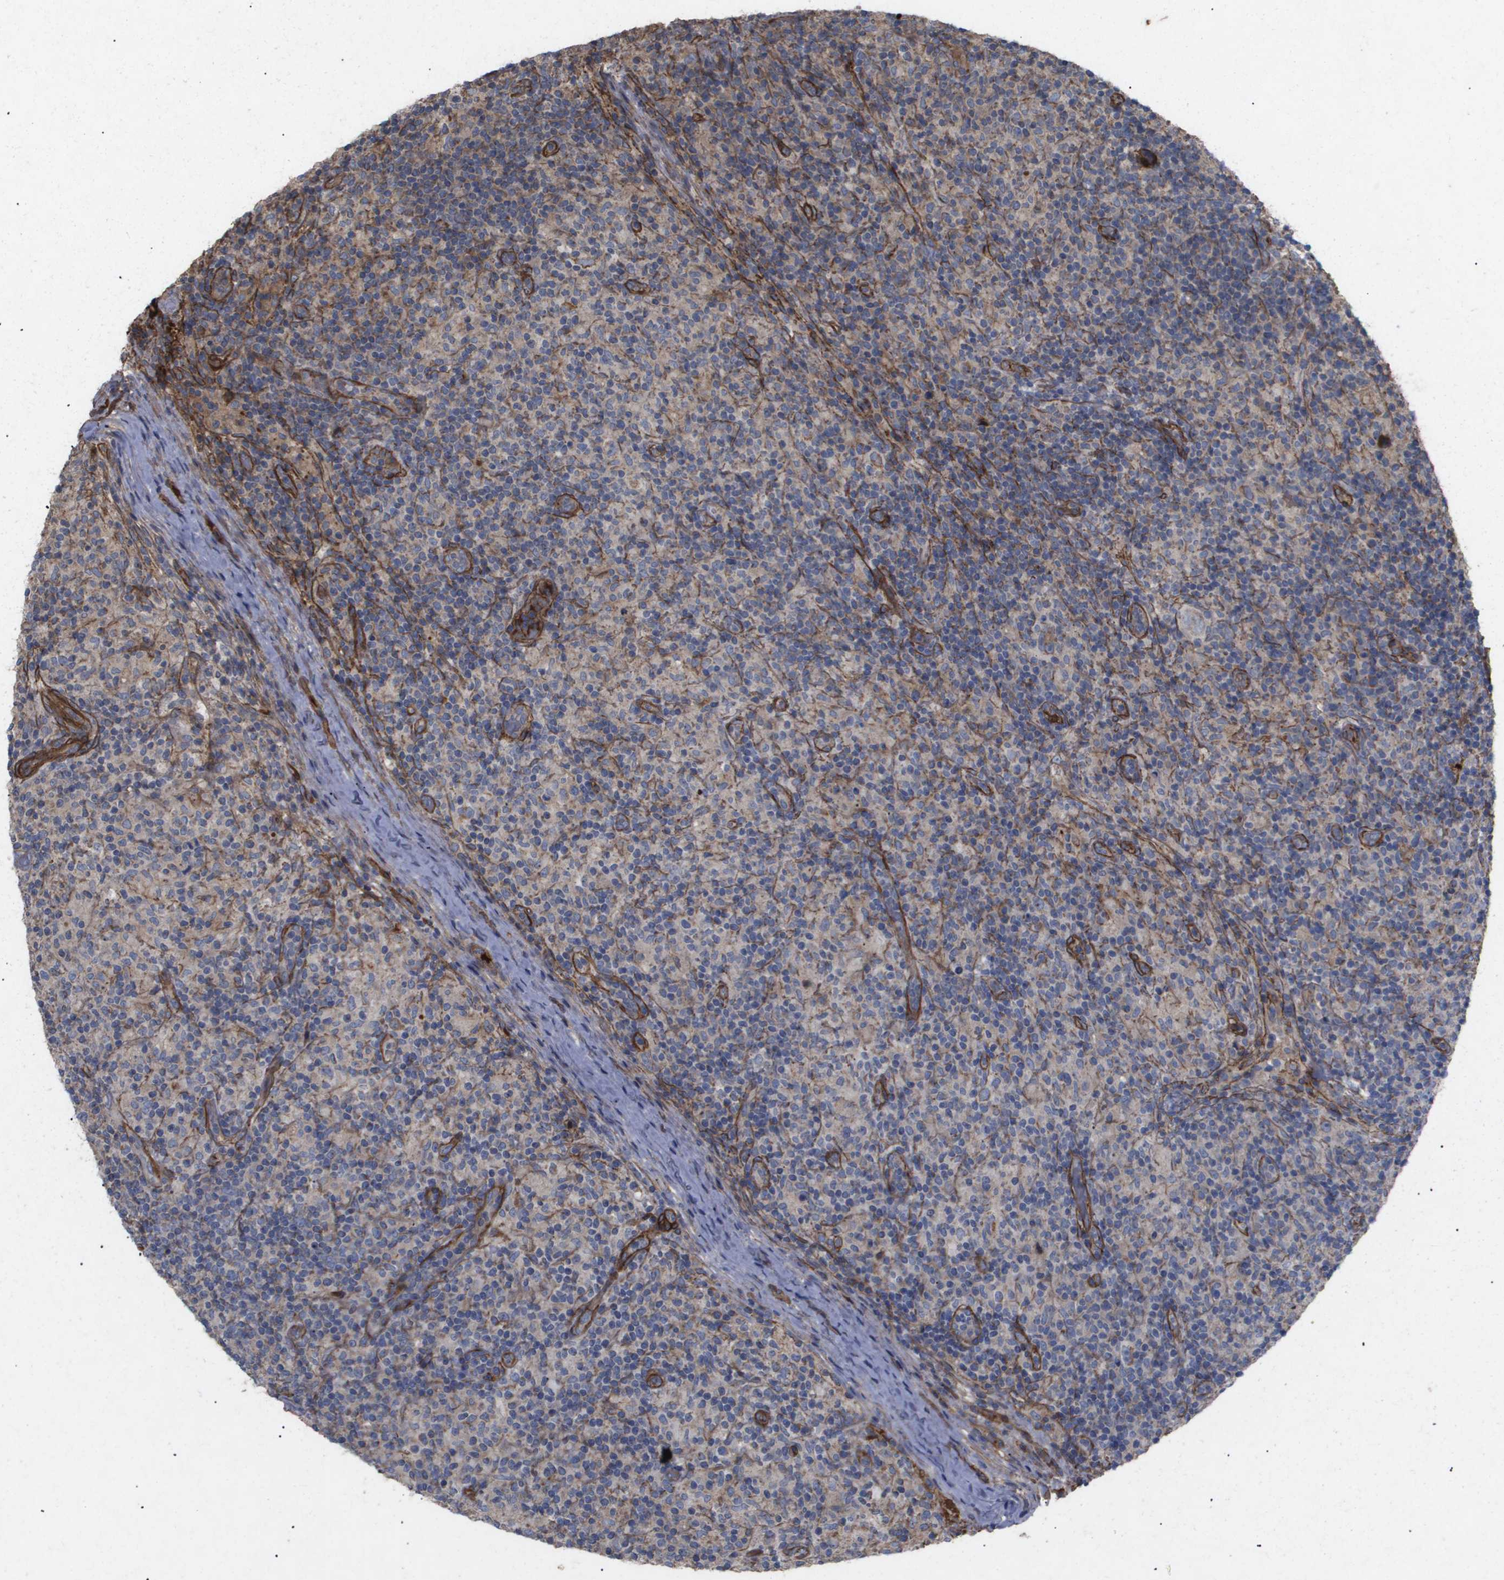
{"staining": {"intensity": "moderate", "quantity": "25%-75%", "location": "cytoplasmic/membranous"}, "tissue": "lymphoma", "cell_type": "Tumor cells", "image_type": "cancer", "snomed": [{"axis": "morphology", "description": "Hodgkin's disease, NOS"}, {"axis": "topography", "description": "Lymph node"}], "caption": "IHC staining of Hodgkin's disease, which demonstrates medium levels of moderate cytoplasmic/membranous positivity in about 25%-75% of tumor cells indicating moderate cytoplasmic/membranous protein expression. The staining was performed using DAB (3,3'-diaminobenzidine) (brown) for protein detection and nuclei were counterstained in hematoxylin (blue).", "gene": "TNS1", "patient": {"sex": "male", "age": 70}}